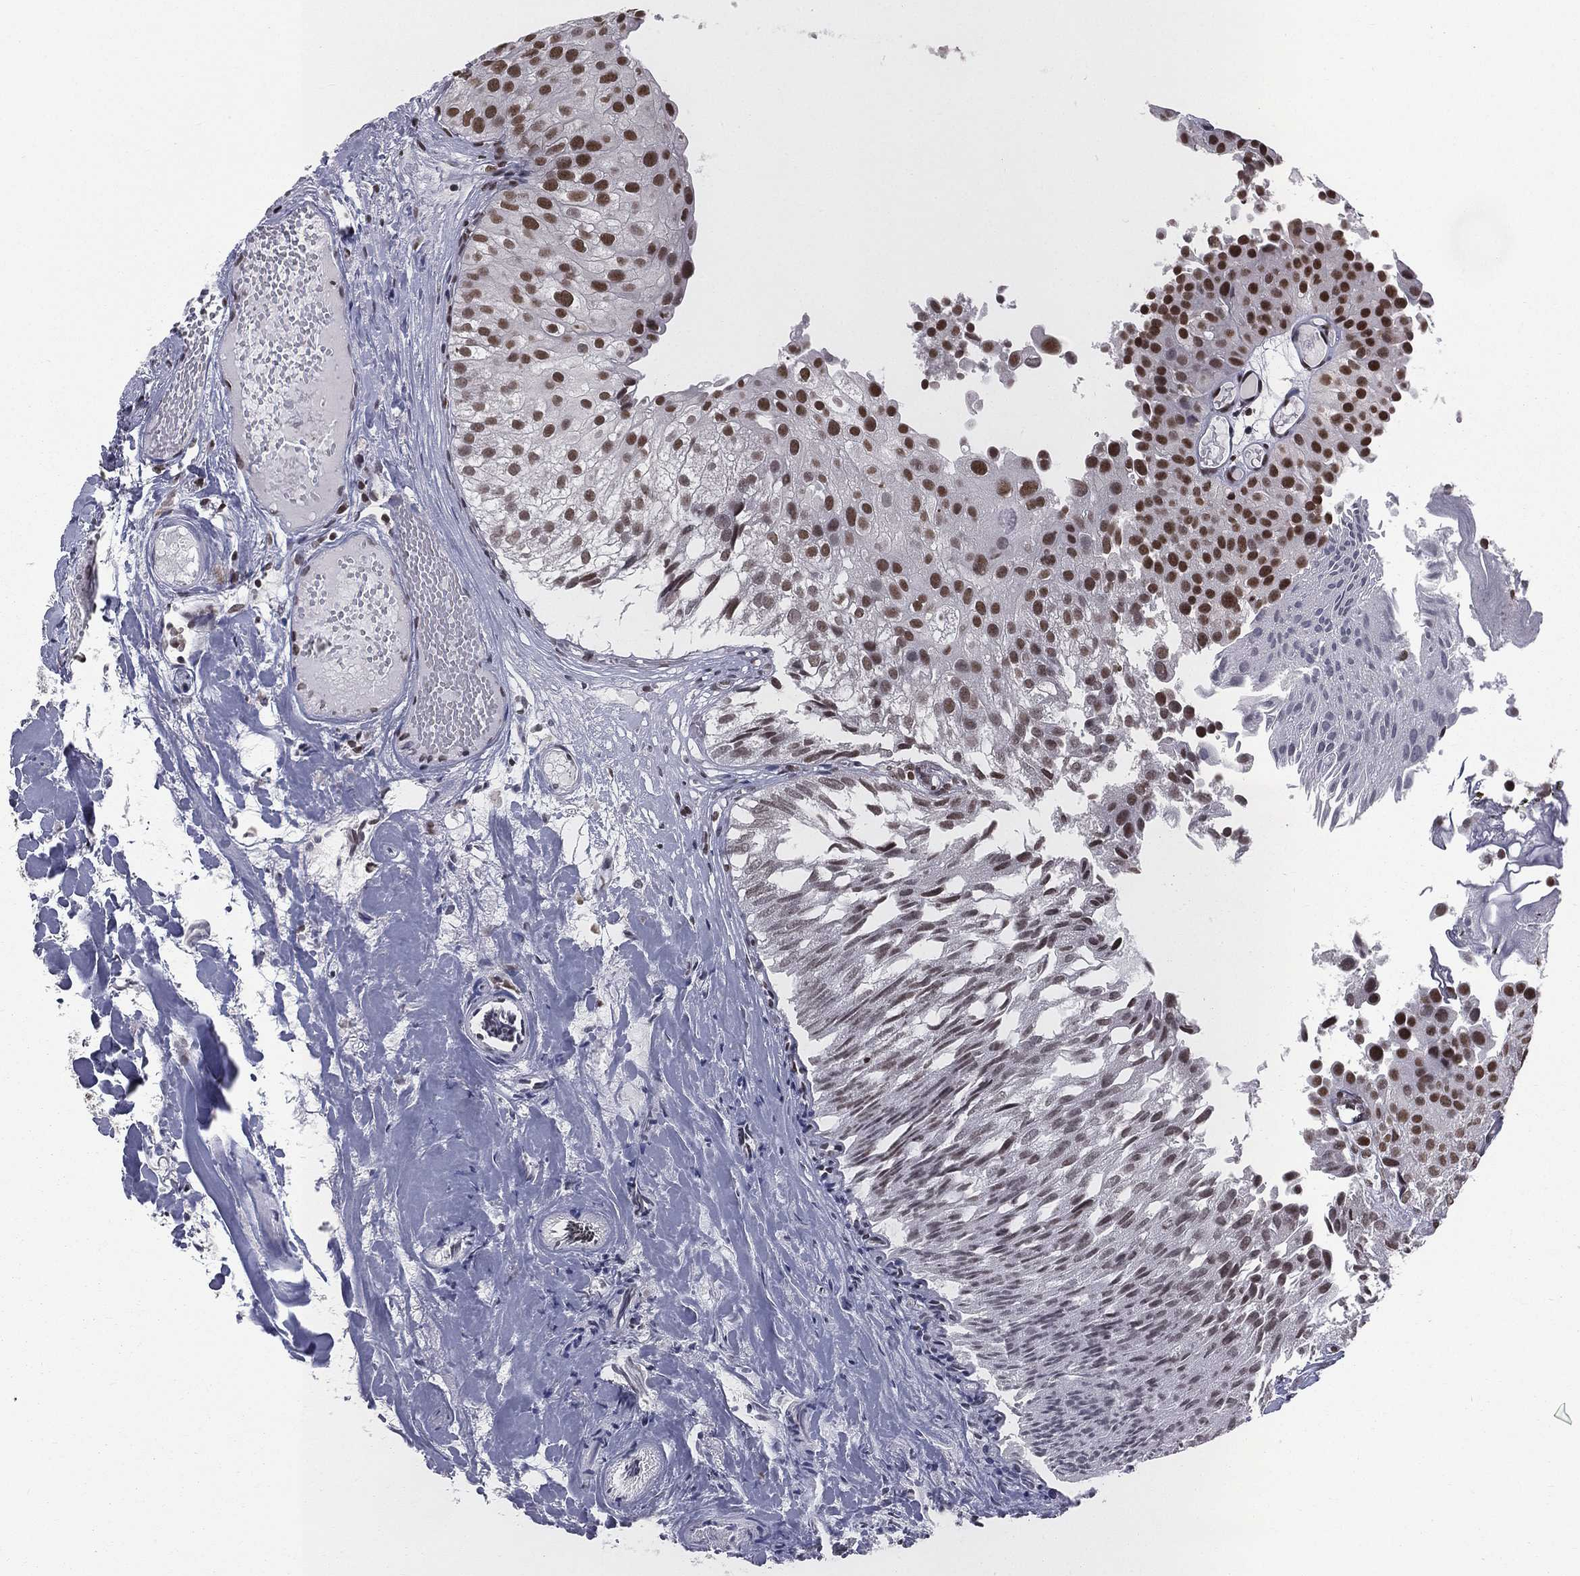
{"staining": {"intensity": "strong", "quantity": ">75%", "location": "nuclear"}, "tissue": "urothelial cancer", "cell_type": "Tumor cells", "image_type": "cancer", "snomed": [{"axis": "morphology", "description": "Urothelial carcinoma, Low grade"}, {"axis": "topography", "description": "Urinary bladder"}], "caption": "An image showing strong nuclear positivity in approximately >75% of tumor cells in low-grade urothelial carcinoma, as visualized by brown immunohistochemical staining.", "gene": "RFX7", "patient": {"sex": "female", "age": 78}}